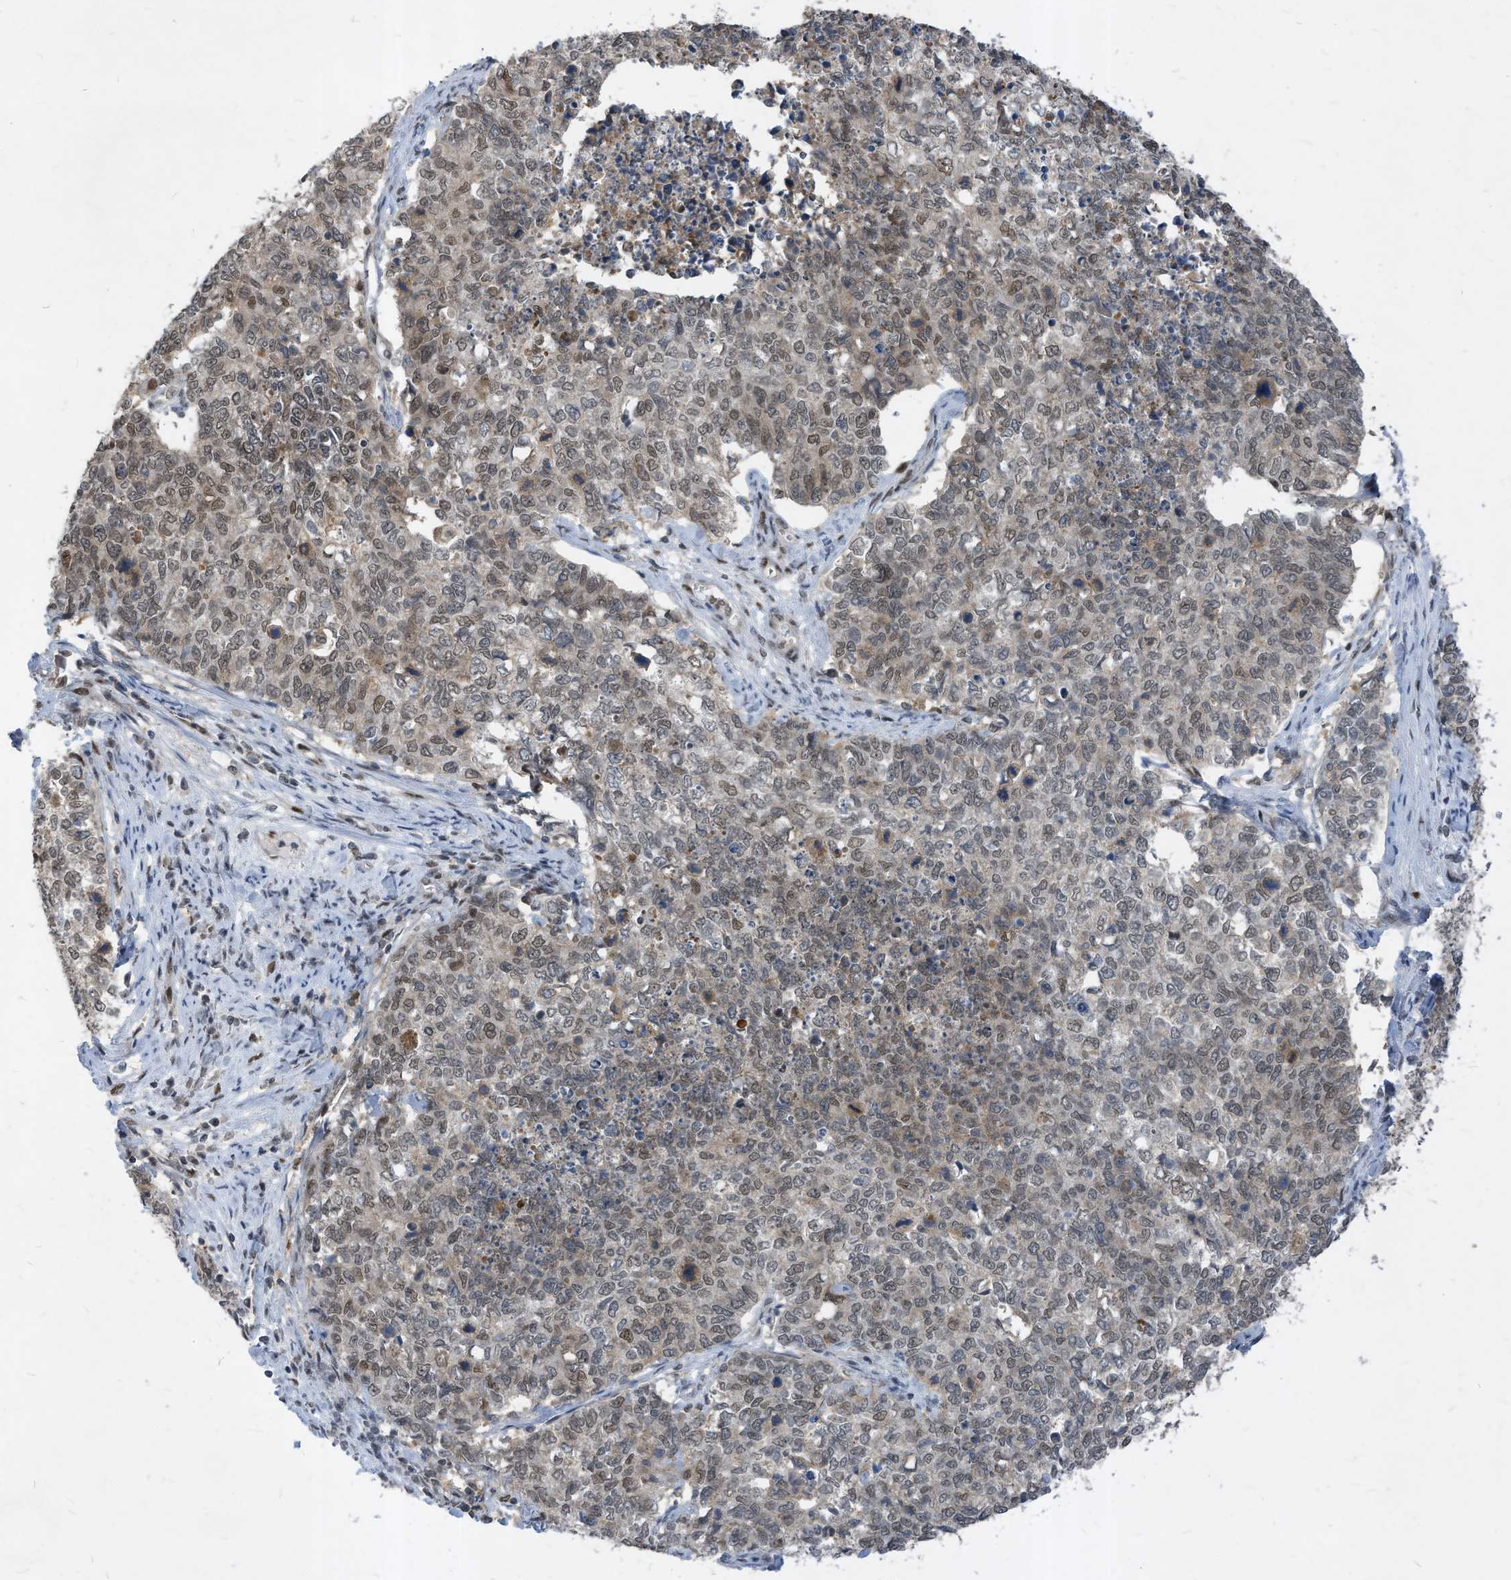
{"staining": {"intensity": "weak", "quantity": ">75%", "location": "nuclear"}, "tissue": "cervical cancer", "cell_type": "Tumor cells", "image_type": "cancer", "snomed": [{"axis": "morphology", "description": "Squamous cell carcinoma, NOS"}, {"axis": "topography", "description": "Cervix"}], "caption": "Immunohistochemical staining of human cervical squamous cell carcinoma displays low levels of weak nuclear protein staining in about >75% of tumor cells.", "gene": "KPNB1", "patient": {"sex": "female", "age": 63}}